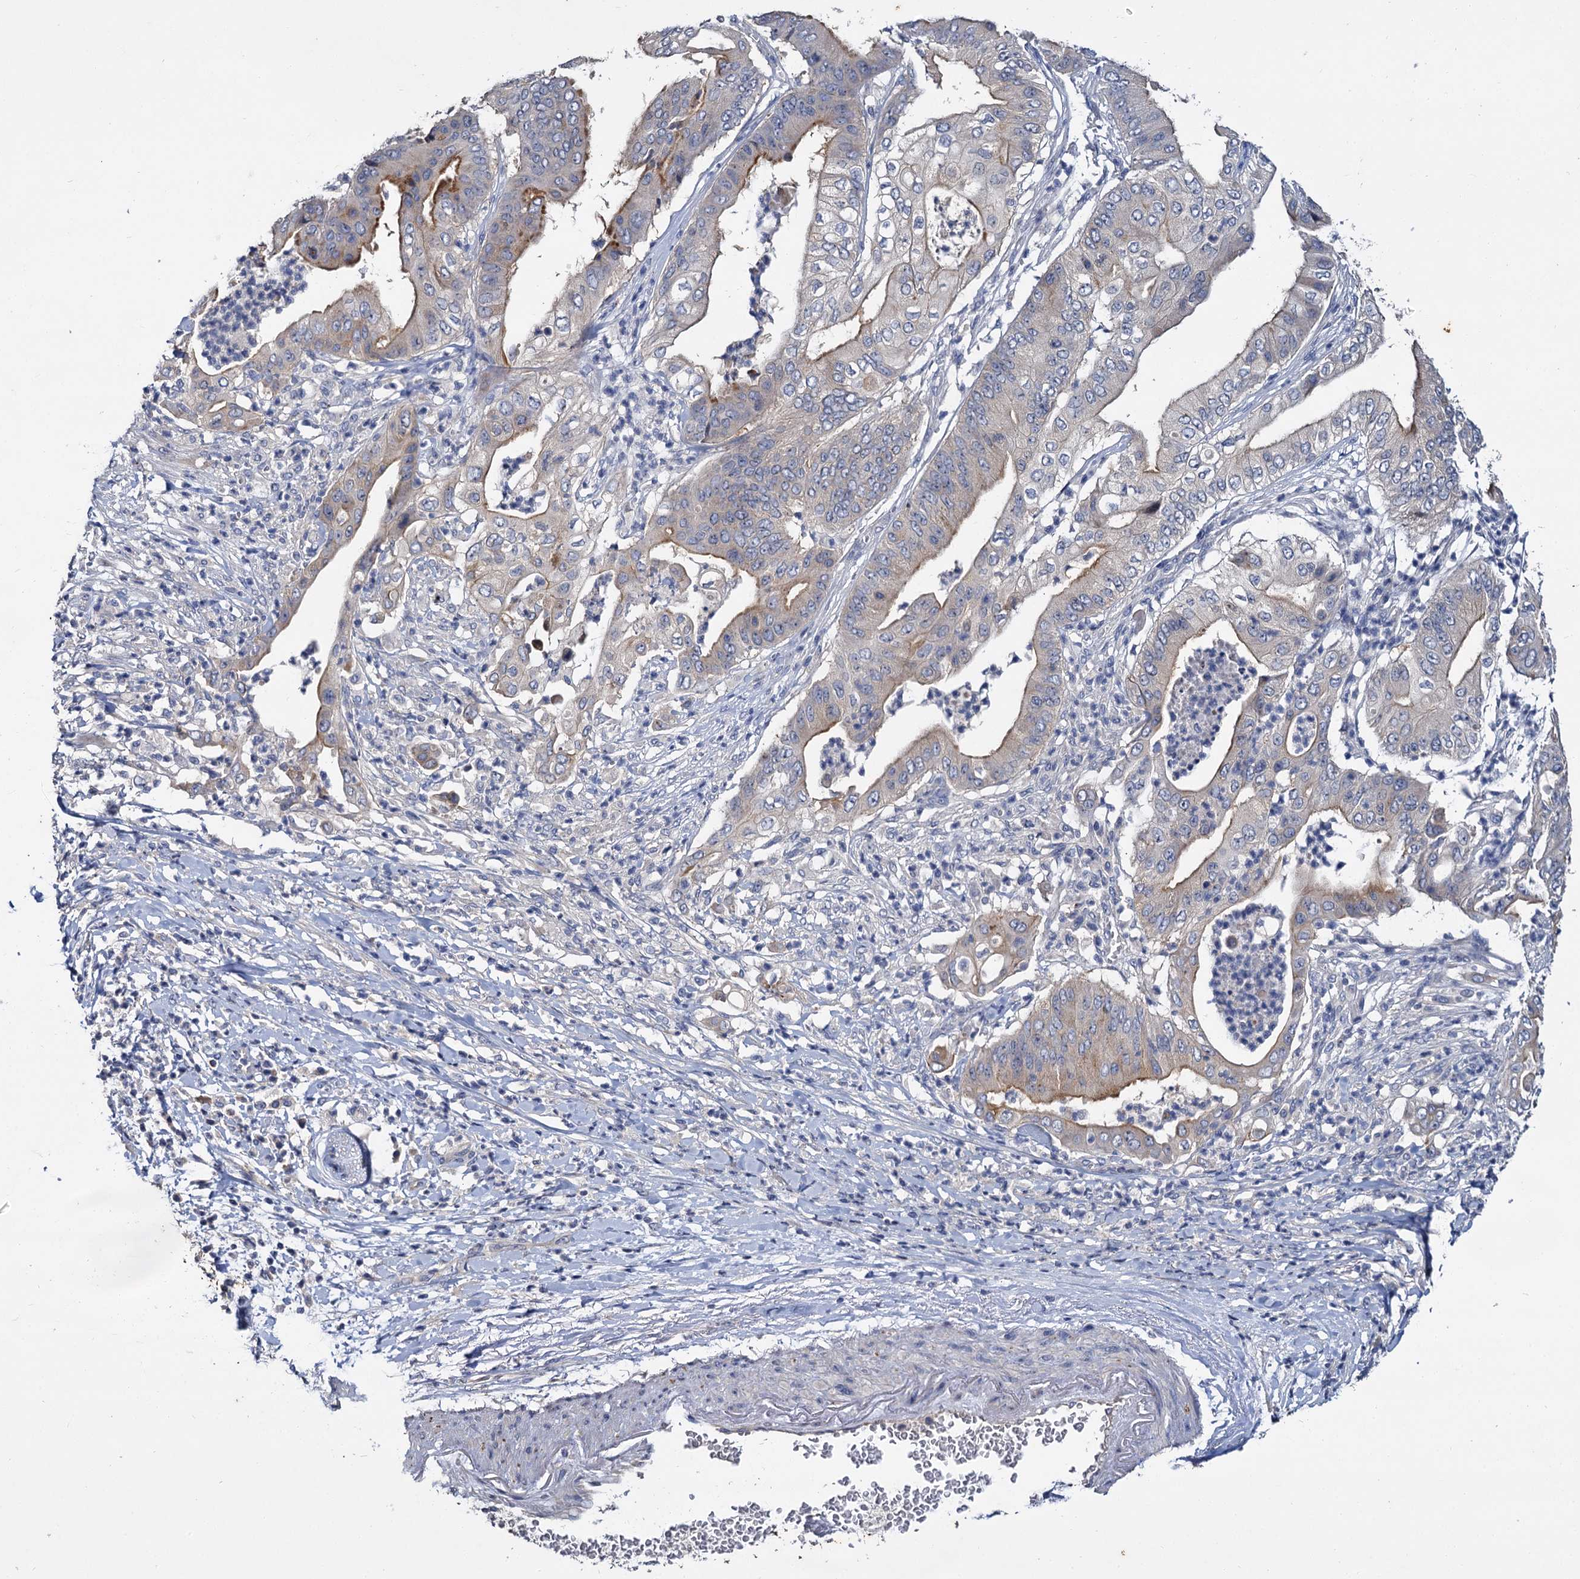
{"staining": {"intensity": "moderate", "quantity": "<25%", "location": "cytoplasmic/membranous"}, "tissue": "pancreatic cancer", "cell_type": "Tumor cells", "image_type": "cancer", "snomed": [{"axis": "morphology", "description": "Adenocarcinoma, NOS"}, {"axis": "topography", "description": "Pancreas"}], "caption": "Protein staining of pancreatic cancer (adenocarcinoma) tissue exhibits moderate cytoplasmic/membranous expression in approximately <25% of tumor cells.", "gene": "ATP9A", "patient": {"sex": "female", "age": 77}}